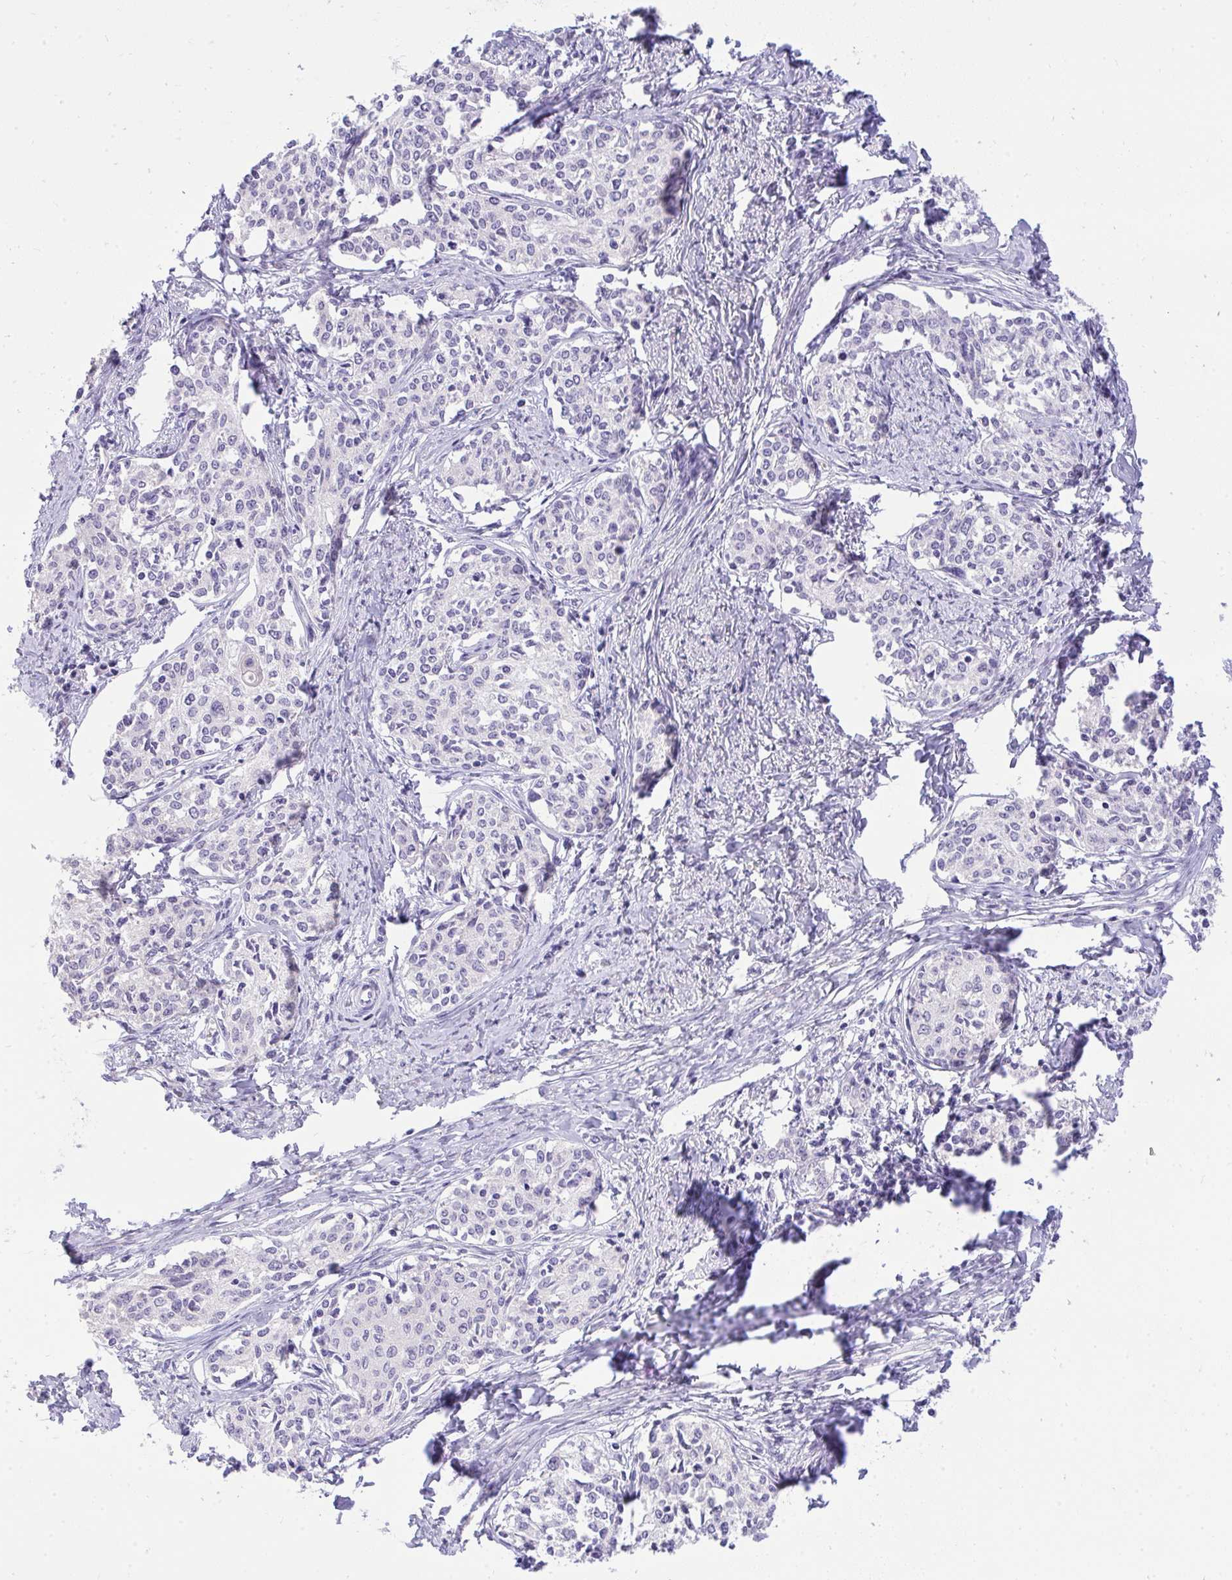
{"staining": {"intensity": "negative", "quantity": "none", "location": "none"}, "tissue": "cervical cancer", "cell_type": "Tumor cells", "image_type": "cancer", "snomed": [{"axis": "morphology", "description": "Squamous cell carcinoma, NOS"}, {"axis": "morphology", "description": "Adenocarcinoma, NOS"}, {"axis": "topography", "description": "Cervix"}], "caption": "Cervical cancer was stained to show a protein in brown. There is no significant expression in tumor cells.", "gene": "VGLL3", "patient": {"sex": "female", "age": 52}}